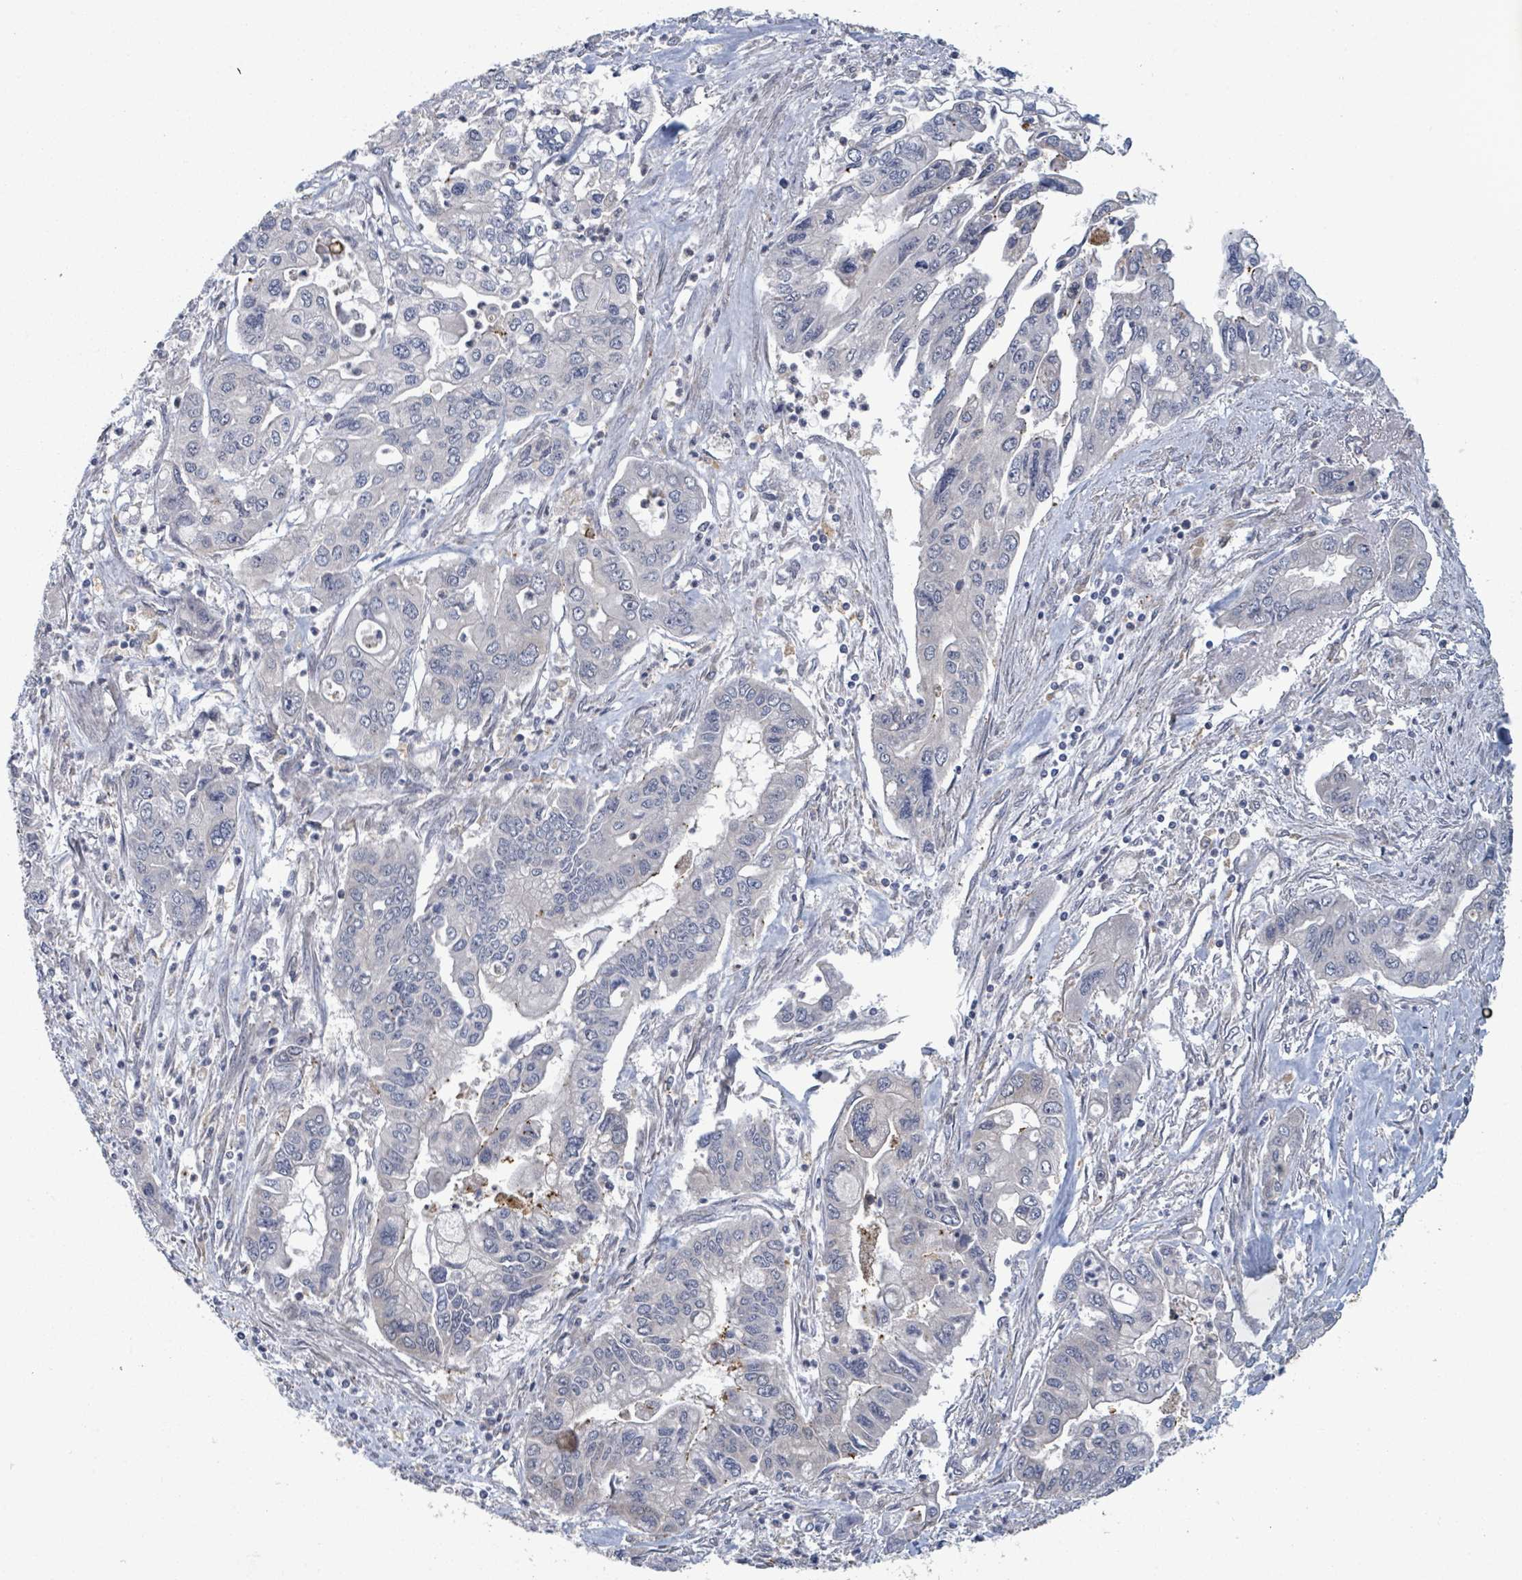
{"staining": {"intensity": "negative", "quantity": "none", "location": "none"}, "tissue": "pancreatic cancer", "cell_type": "Tumor cells", "image_type": "cancer", "snomed": [{"axis": "morphology", "description": "Adenocarcinoma, NOS"}, {"axis": "topography", "description": "Pancreas"}], "caption": "Immunohistochemistry image of neoplastic tissue: pancreatic cancer (adenocarcinoma) stained with DAB (3,3'-diaminobenzidine) reveals no significant protein staining in tumor cells.", "gene": "SHROOM2", "patient": {"sex": "male", "age": 62}}